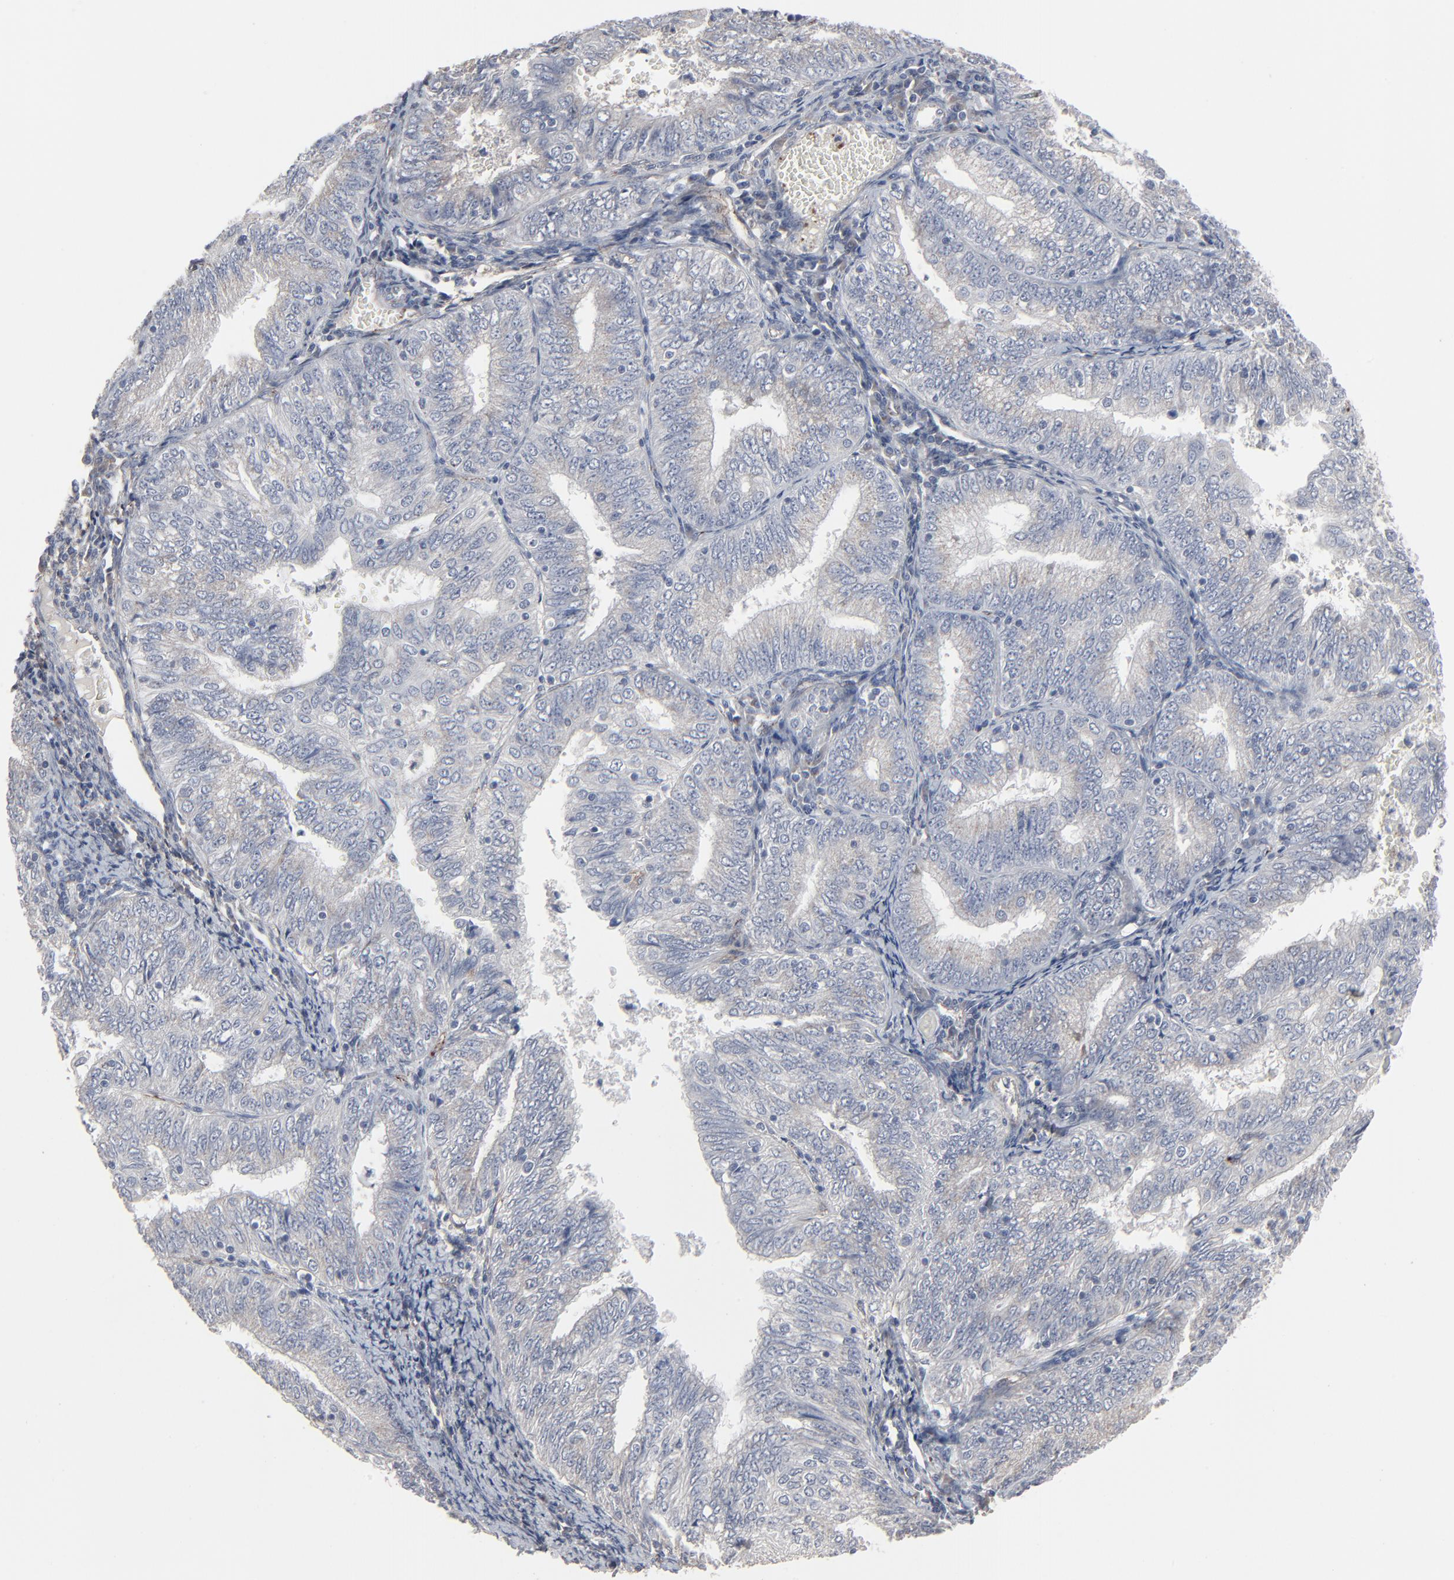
{"staining": {"intensity": "negative", "quantity": "none", "location": "none"}, "tissue": "endometrial cancer", "cell_type": "Tumor cells", "image_type": "cancer", "snomed": [{"axis": "morphology", "description": "Adenocarcinoma, NOS"}, {"axis": "topography", "description": "Endometrium"}], "caption": "DAB immunohistochemical staining of human endometrial cancer (adenocarcinoma) demonstrates no significant staining in tumor cells.", "gene": "JAM3", "patient": {"sex": "female", "age": 69}}